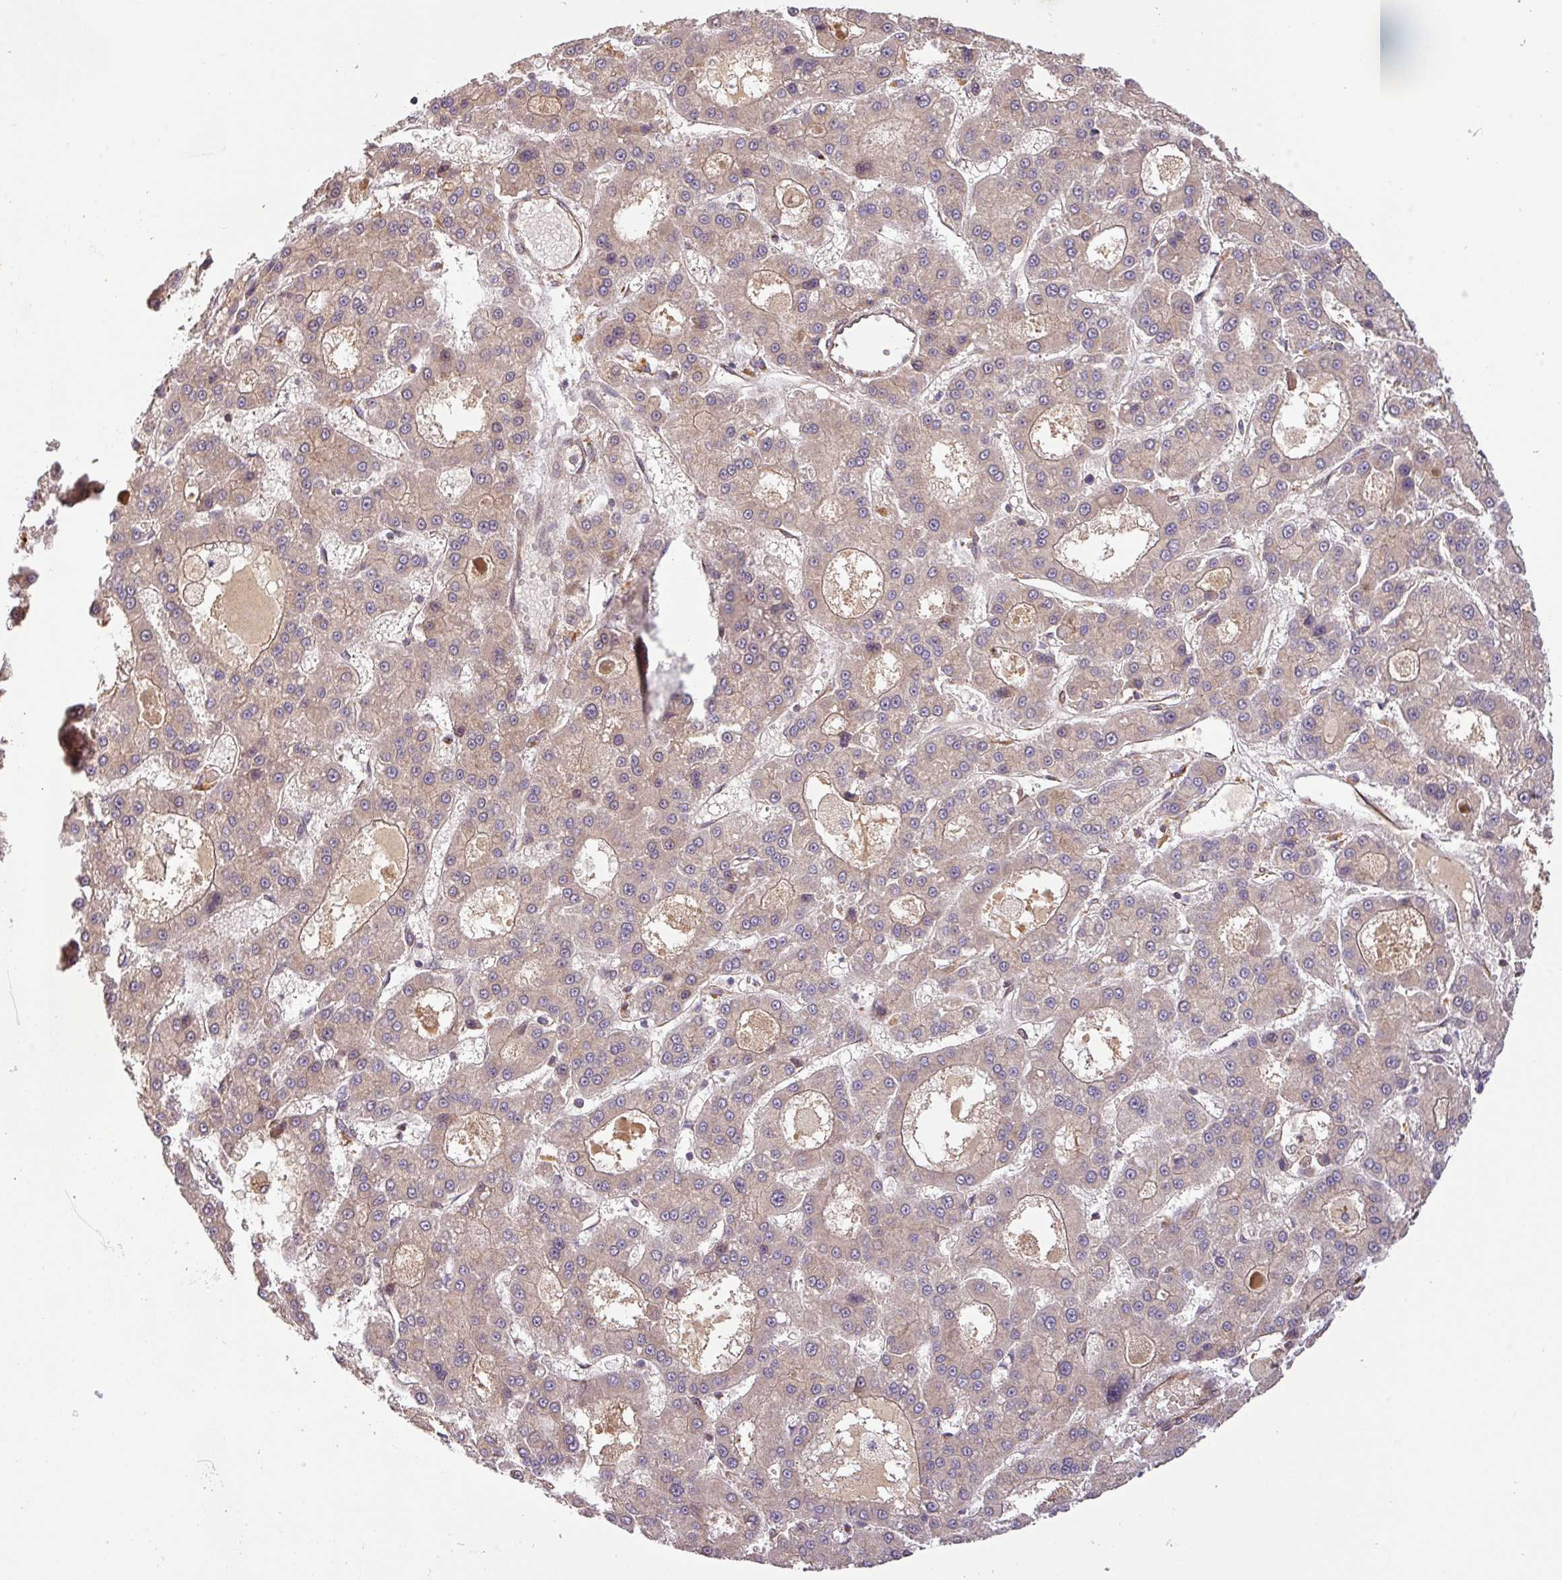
{"staining": {"intensity": "weak", "quantity": "<25%", "location": "cytoplasmic/membranous"}, "tissue": "liver cancer", "cell_type": "Tumor cells", "image_type": "cancer", "snomed": [{"axis": "morphology", "description": "Carcinoma, Hepatocellular, NOS"}, {"axis": "topography", "description": "Liver"}], "caption": "The immunohistochemistry micrograph has no significant expression in tumor cells of liver cancer (hepatocellular carcinoma) tissue.", "gene": "ART1", "patient": {"sex": "male", "age": 70}}